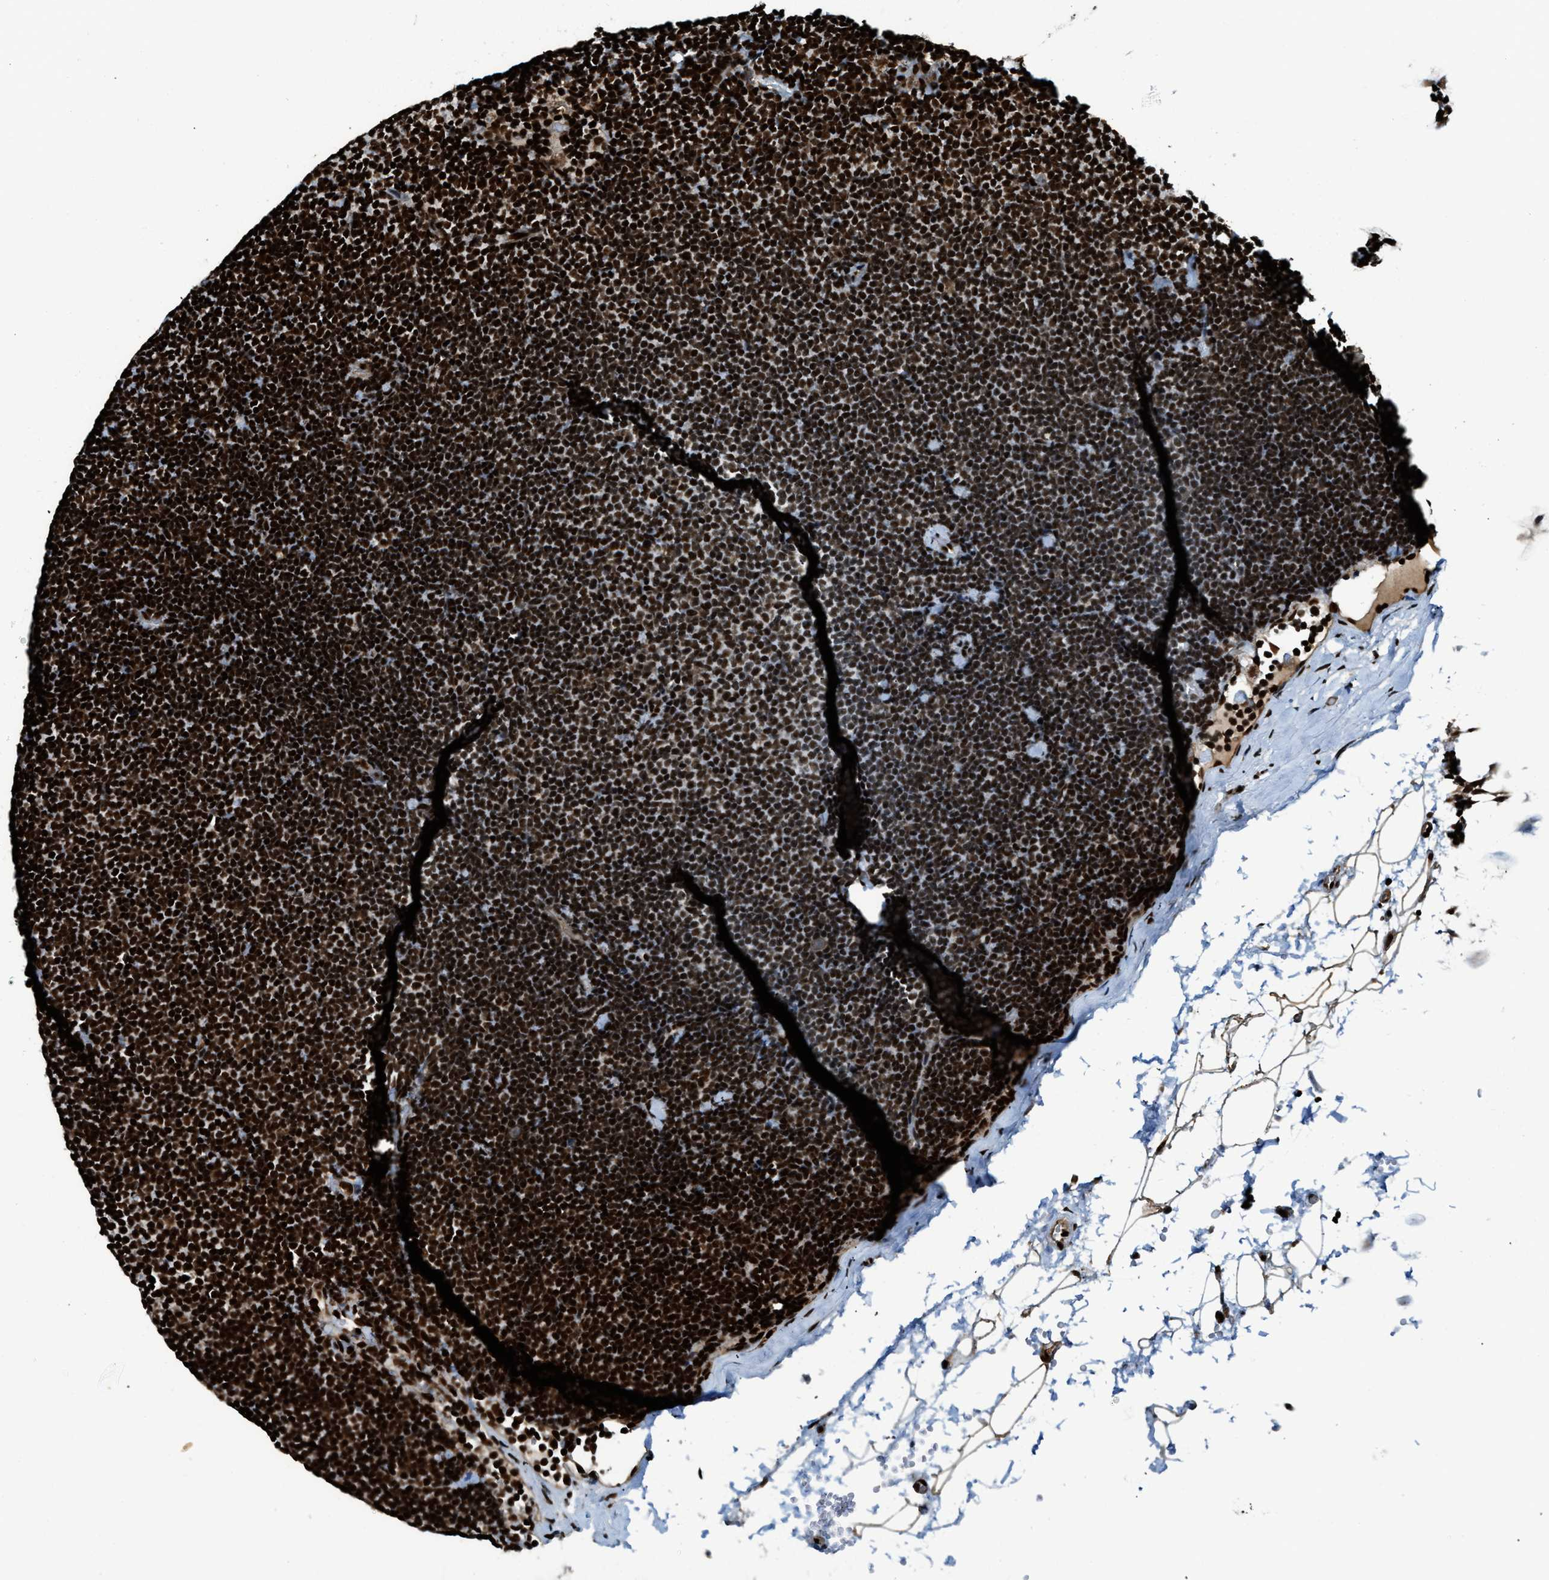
{"staining": {"intensity": "strong", "quantity": ">75%", "location": "nuclear"}, "tissue": "lymphoma", "cell_type": "Tumor cells", "image_type": "cancer", "snomed": [{"axis": "morphology", "description": "Malignant lymphoma, non-Hodgkin's type, Low grade"}, {"axis": "topography", "description": "Lymph node"}], "caption": "Immunohistochemical staining of malignant lymphoma, non-Hodgkin's type (low-grade) demonstrates high levels of strong nuclear protein staining in approximately >75% of tumor cells.", "gene": "GABPB1", "patient": {"sex": "female", "age": 53}}